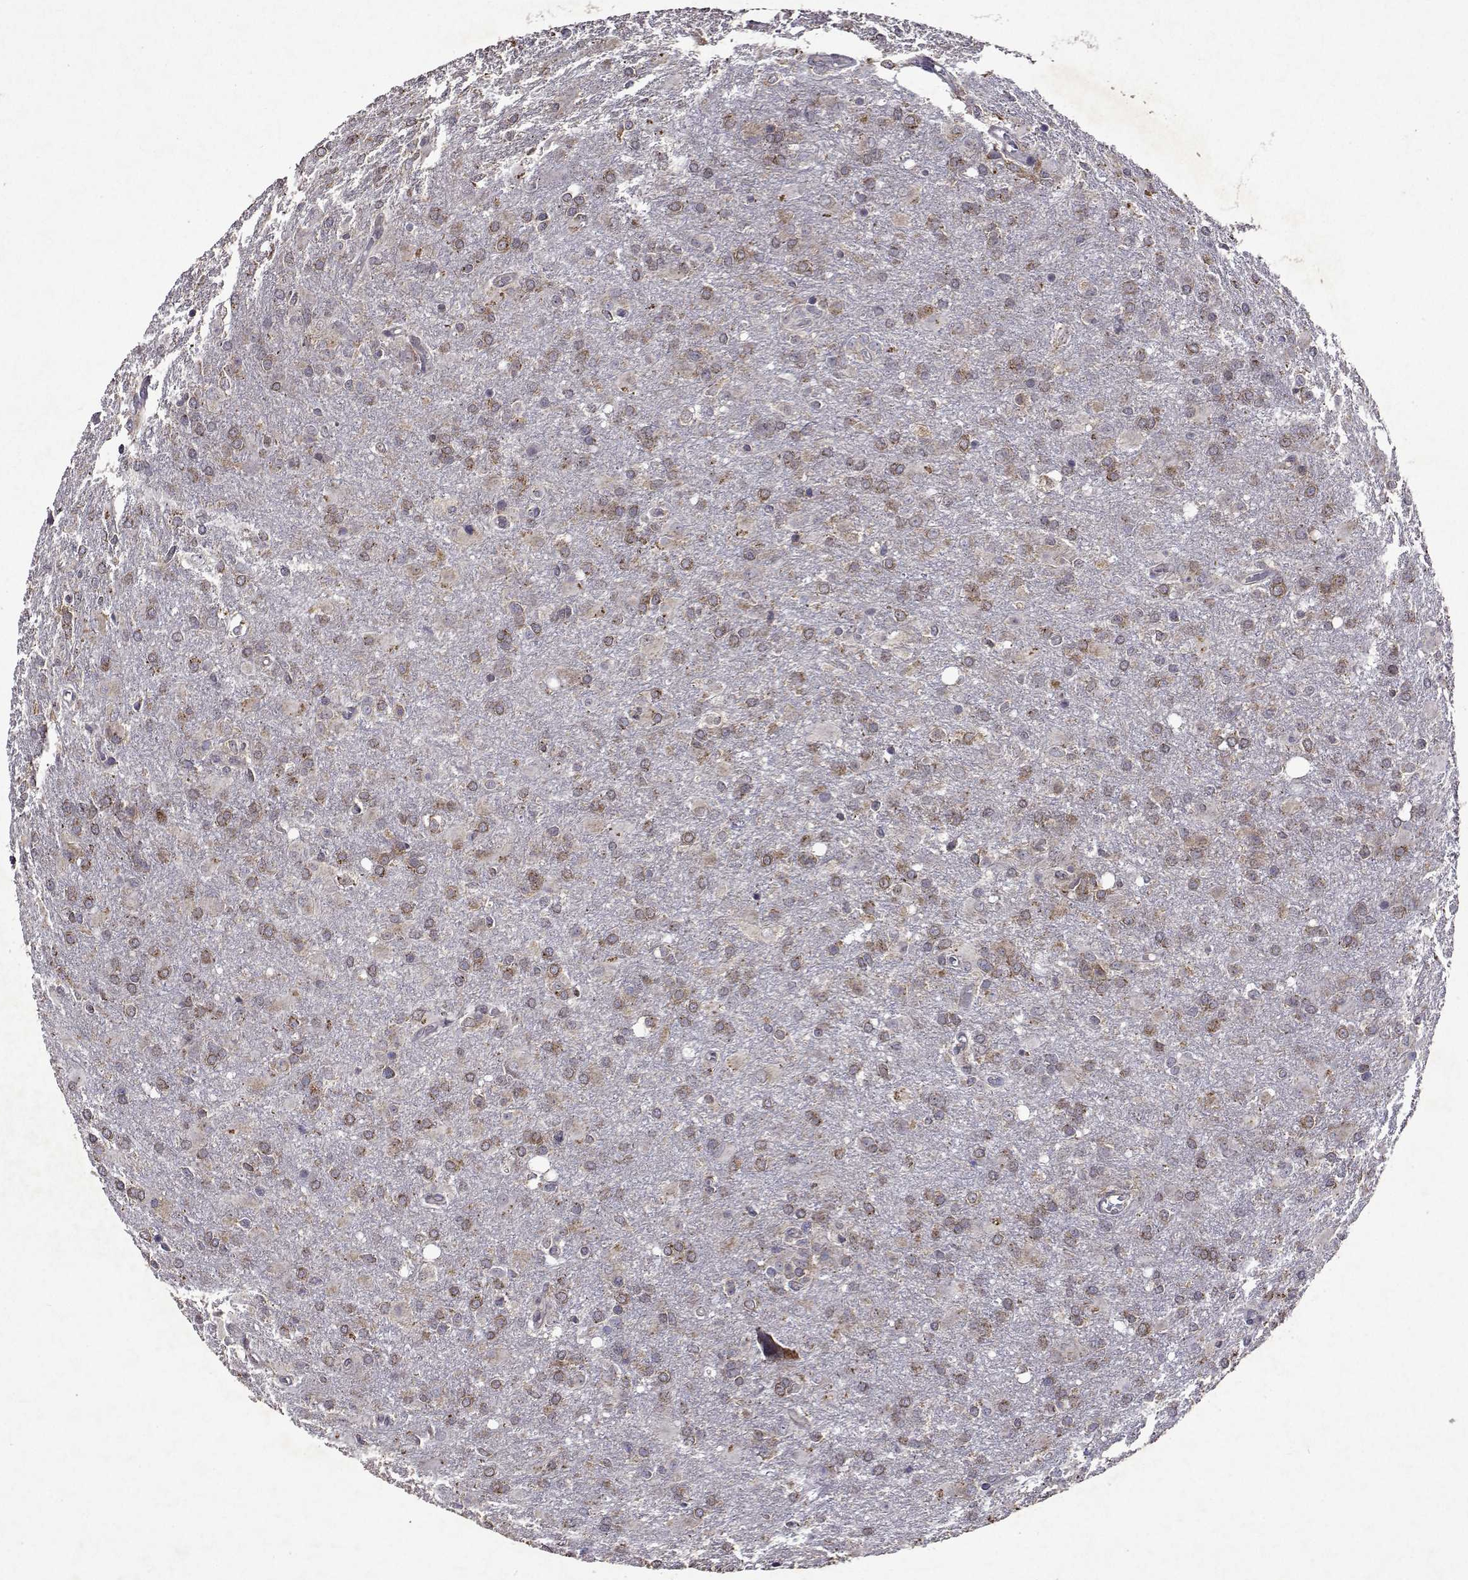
{"staining": {"intensity": "weak", "quantity": ">75%", "location": "cytoplasmic/membranous"}, "tissue": "glioma", "cell_type": "Tumor cells", "image_type": "cancer", "snomed": [{"axis": "morphology", "description": "Glioma, malignant, High grade"}, {"axis": "topography", "description": "Brain"}], "caption": "The histopathology image exhibits a brown stain indicating the presence of a protein in the cytoplasmic/membranous of tumor cells in high-grade glioma (malignant). Using DAB (3,3'-diaminobenzidine) (brown) and hematoxylin (blue) stains, captured at high magnification using brightfield microscopy.", "gene": "TARBP2", "patient": {"sex": "male", "age": 68}}